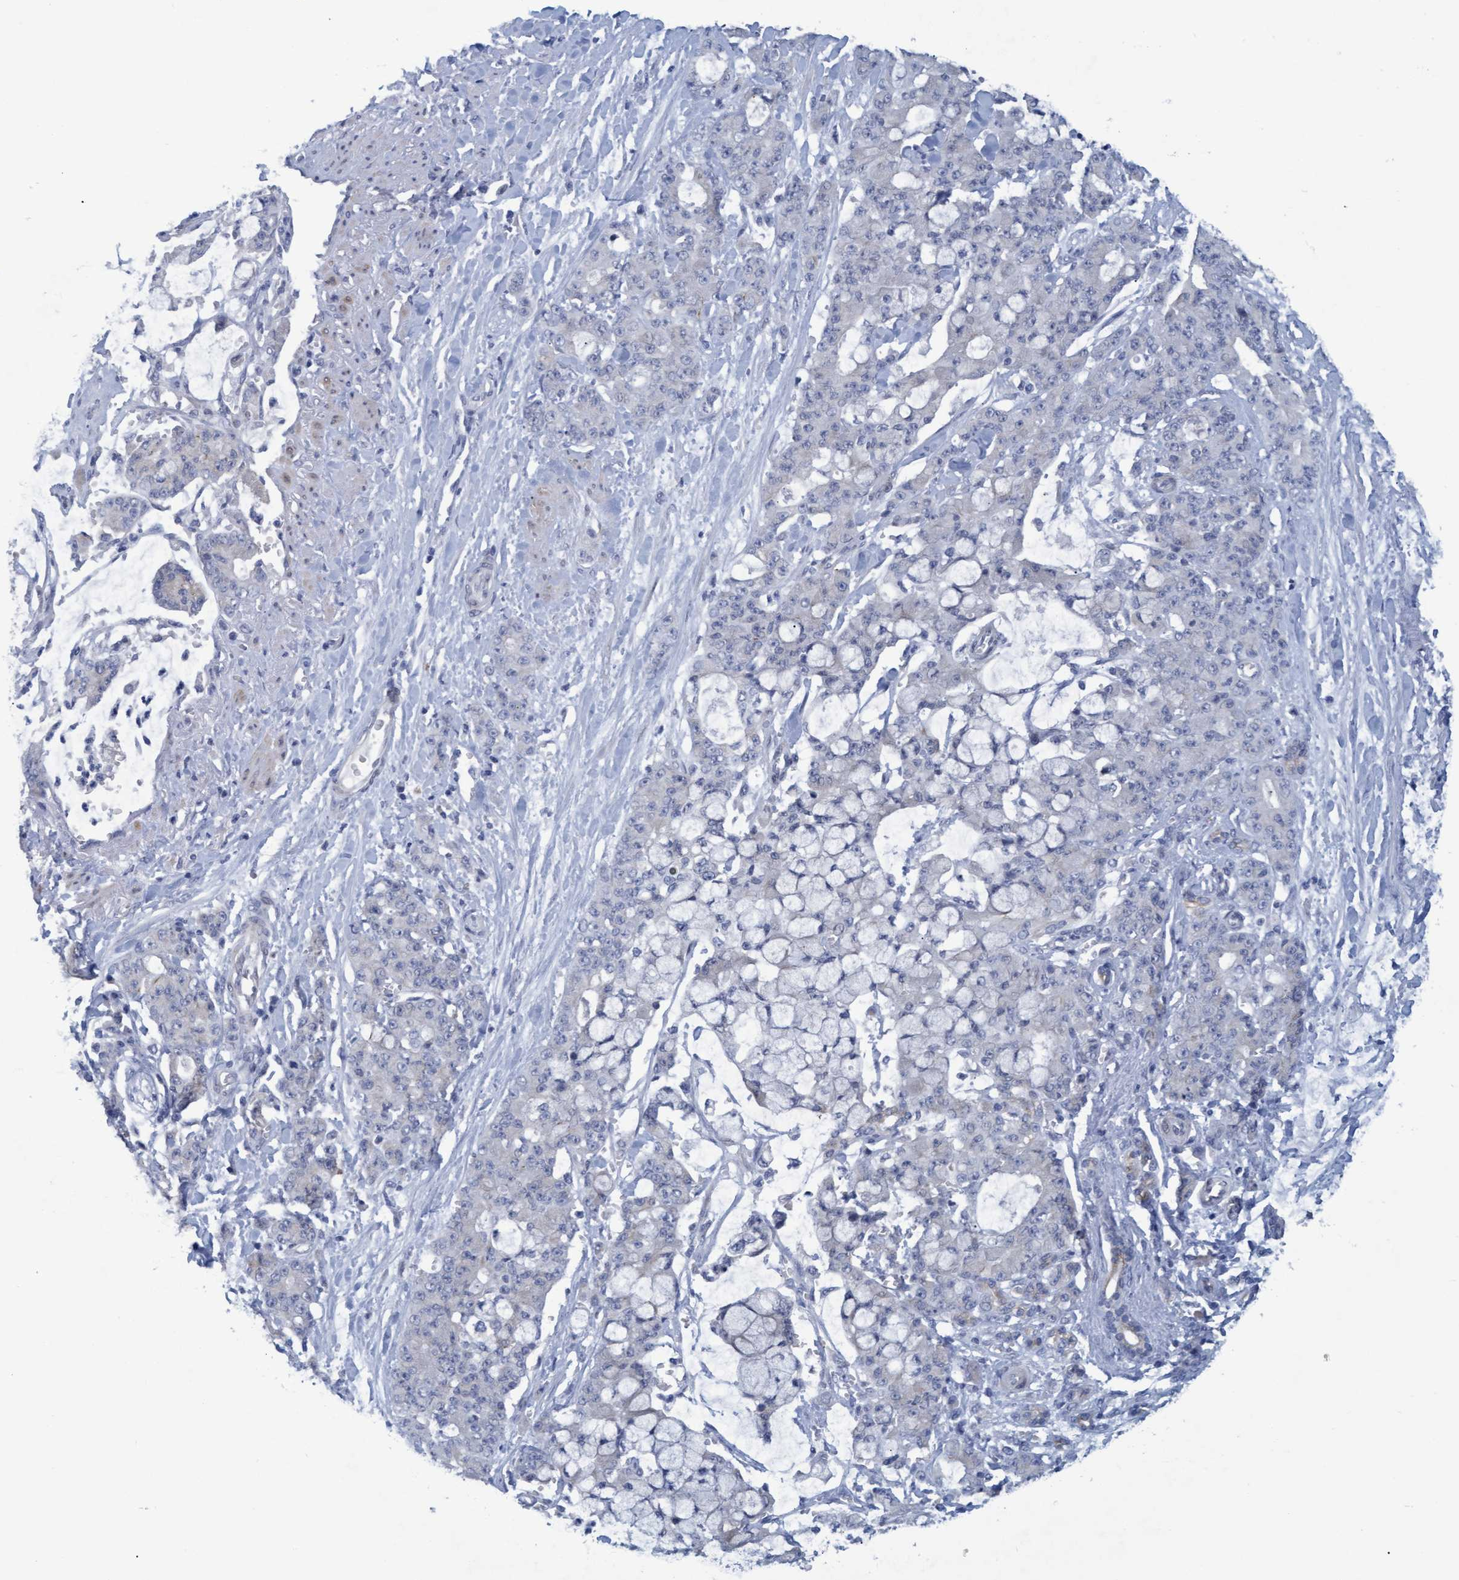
{"staining": {"intensity": "negative", "quantity": "none", "location": "none"}, "tissue": "pancreatic cancer", "cell_type": "Tumor cells", "image_type": "cancer", "snomed": [{"axis": "morphology", "description": "Adenocarcinoma, NOS"}, {"axis": "topography", "description": "Pancreas"}], "caption": "There is no significant positivity in tumor cells of pancreatic adenocarcinoma. The staining was performed using DAB (3,3'-diaminobenzidine) to visualize the protein expression in brown, while the nuclei were stained in blue with hematoxylin (Magnification: 20x).", "gene": "SSTR3", "patient": {"sex": "female", "age": 73}}